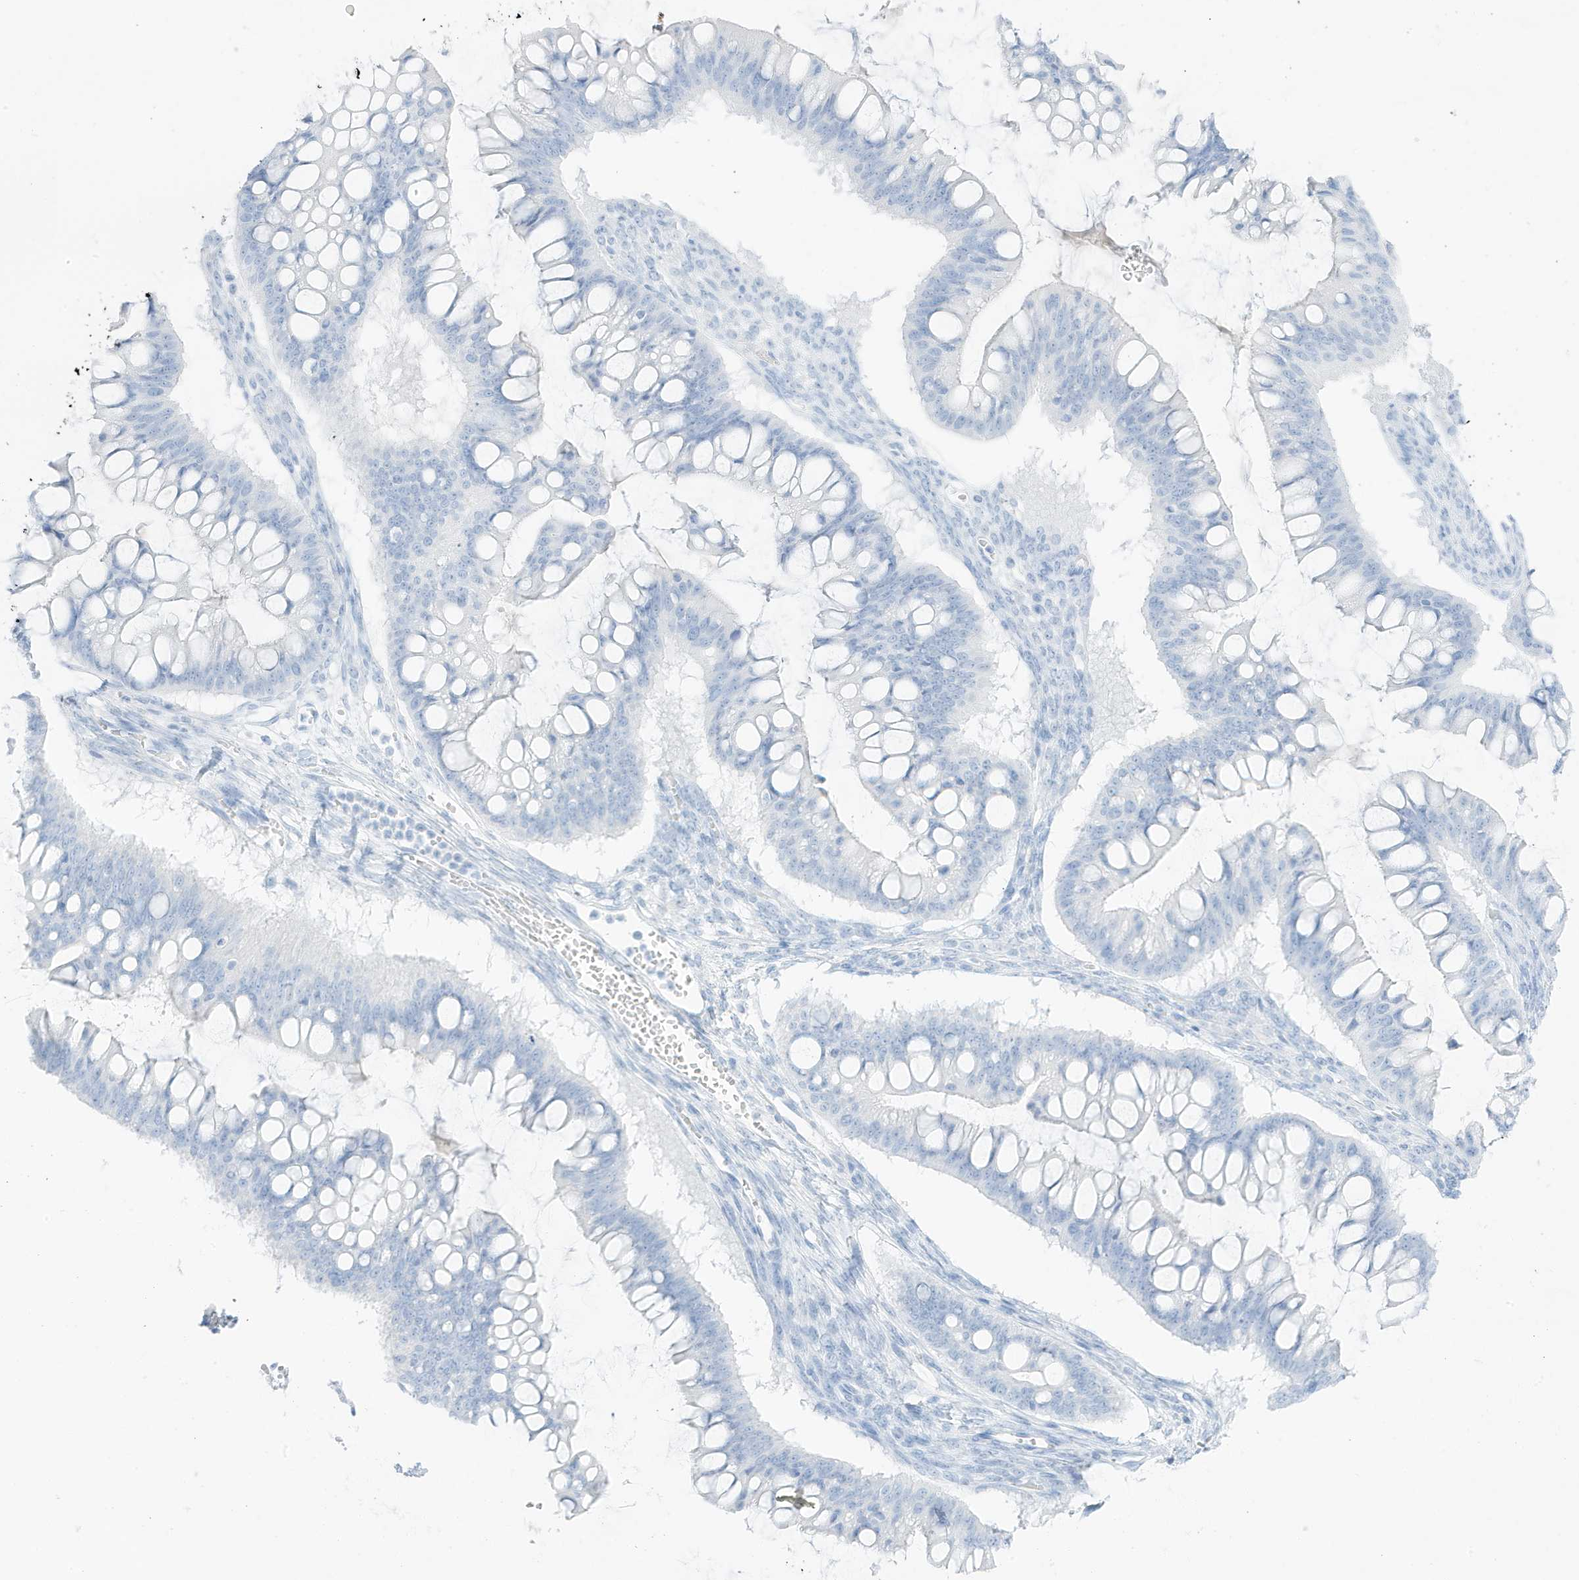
{"staining": {"intensity": "negative", "quantity": "none", "location": "none"}, "tissue": "ovarian cancer", "cell_type": "Tumor cells", "image_type": "cancer", "snomed": [{"axis": "morphology", "description": "Cystadenocarcinoma, mucinous, NOS"}, {"axis": "topography", "description": "Ovary"}], "caption": "The micrograph shows no staining of tumor cells in mucinous cystadenocarcinoma (ovarian). (Stains: DAB (3,3'-diaminobenzidine) immunohistochemistry (IHC) with hematoxylin counter stain, Microscopy: brightfield microscopy at high magnification).", "gene": "SLC22A13", "patient": {"sex": "female", "age": 73}}